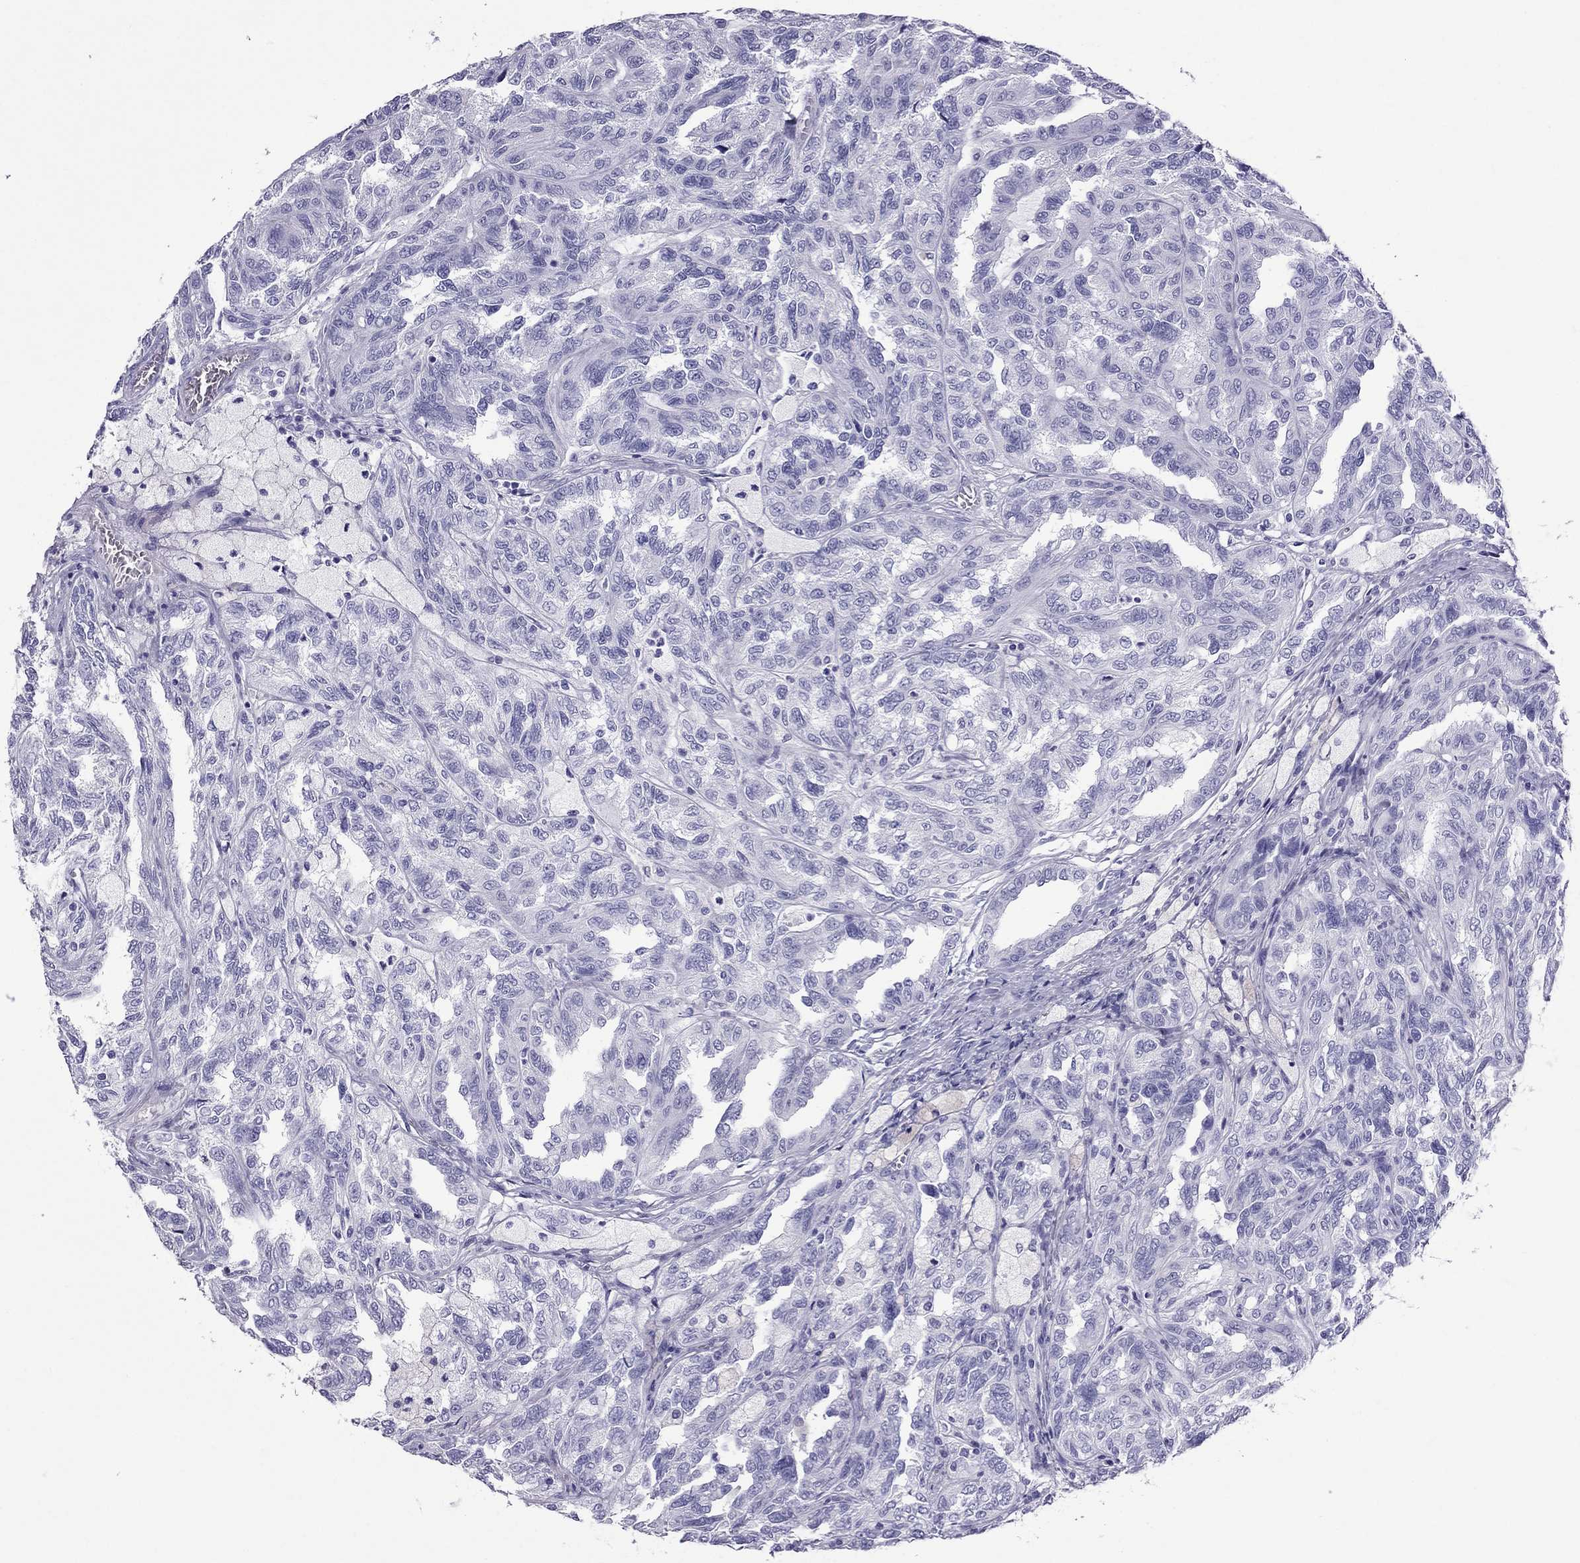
{"staining": {"intensity": "negative", "quantity": "none", "location": "none"}, "tissue": "renal cancer", "cell_type": "Tumor cells", "image_type": "cancer", "snomed": [{"axis": "morphology", "description": "Adenocarcinoma, NOS"}, {"axis": "topography", "description": "Kidney"}], "caption": "Immunohistochemistry (IHC) micrograph of renal cancer (adenocarcinoma) stained for a protein (brown), which shows no expression in tumor cells. (DAB (3,3'-diaminobenzidine) IHC with hematoxylin counter stain).", "gene": "SCART1", "patient": {"sex": "male", "age": 79}}